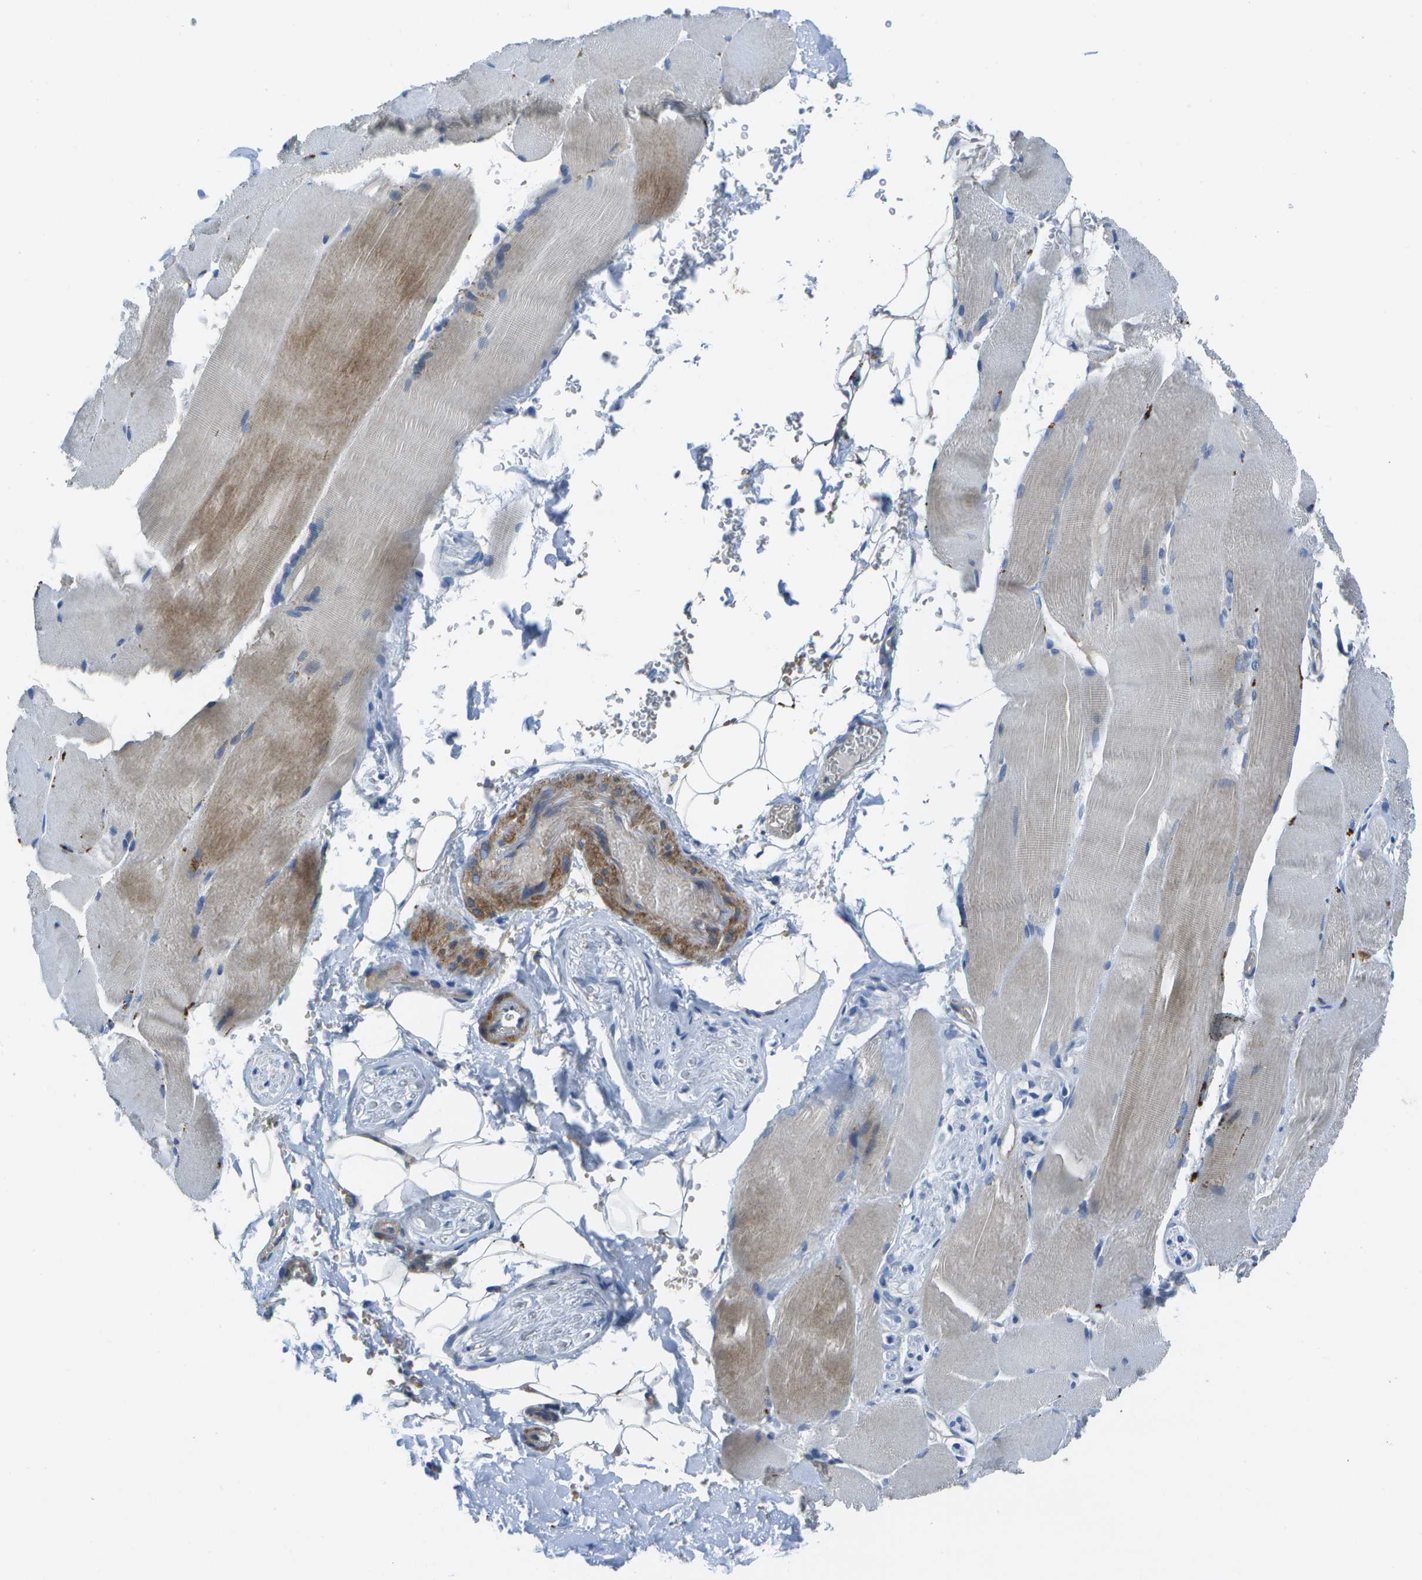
{"staining": {"intensity": "weak", "quantity": "<25%", "location": "cytoplasmic/membranous"}, "tissue": "skeletal muscle", "cell_type": "Myocytes", "image_type": "normal", "snomed": [{"axis": "morphology", "description": "Normal tissue, NOS"}, {"axis": "topography", "description": "Skin"}, {"axis": "topography", "description": "Skeletal muscle"}], "caption": "Myocytes show no significant expression in unremarkable skeletal muscle. The staining is performed using DAB (3,3'-diaminobenzidine) brown chromogen with nuclei counter-stained in using hematoxylin.", "gene": "DCT", "patient": {"sex": "male", "age": 83}}